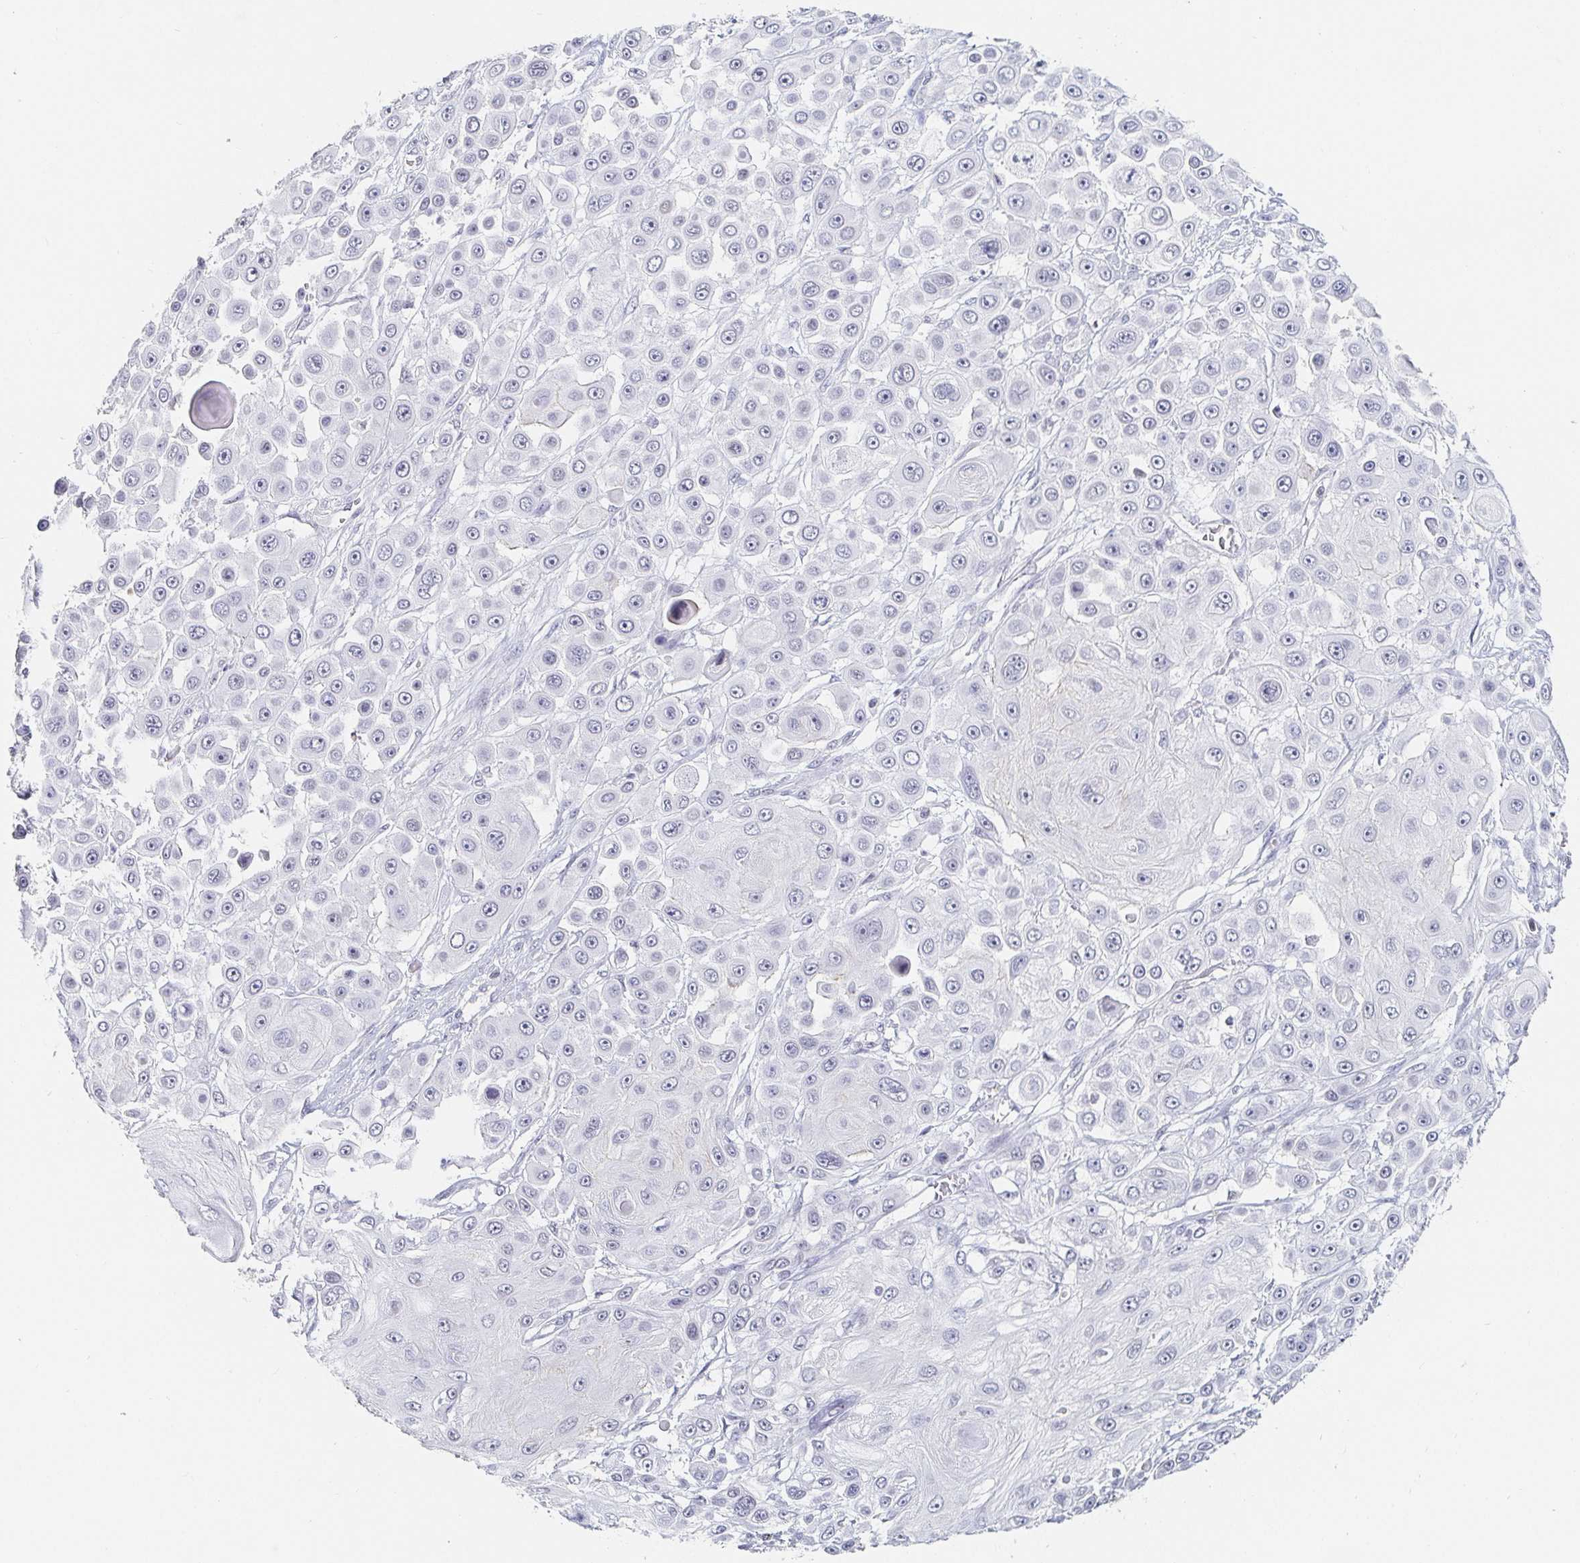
{"staining": {"intensity": "negative", "quantity": "none", "location": "none"}, "tissue": "skin cancer", "cell_type": "Tumor cells", "image_type": "cancer", "snomed": [{"axis": "morphology", "description": "Squamous cell carcinoma, NOS"}, {"axis": "topography", "description": "Skin"}], "caption": "Immunohistochemistry (IHC) photomicrograph of neoplastic tissue: squamous cell carcinoma (skin) stained with DAB exhibits no significant protein expression in tumor cells.", "gene": "NME9", "patient": {"sex": "male", "age": 67}}